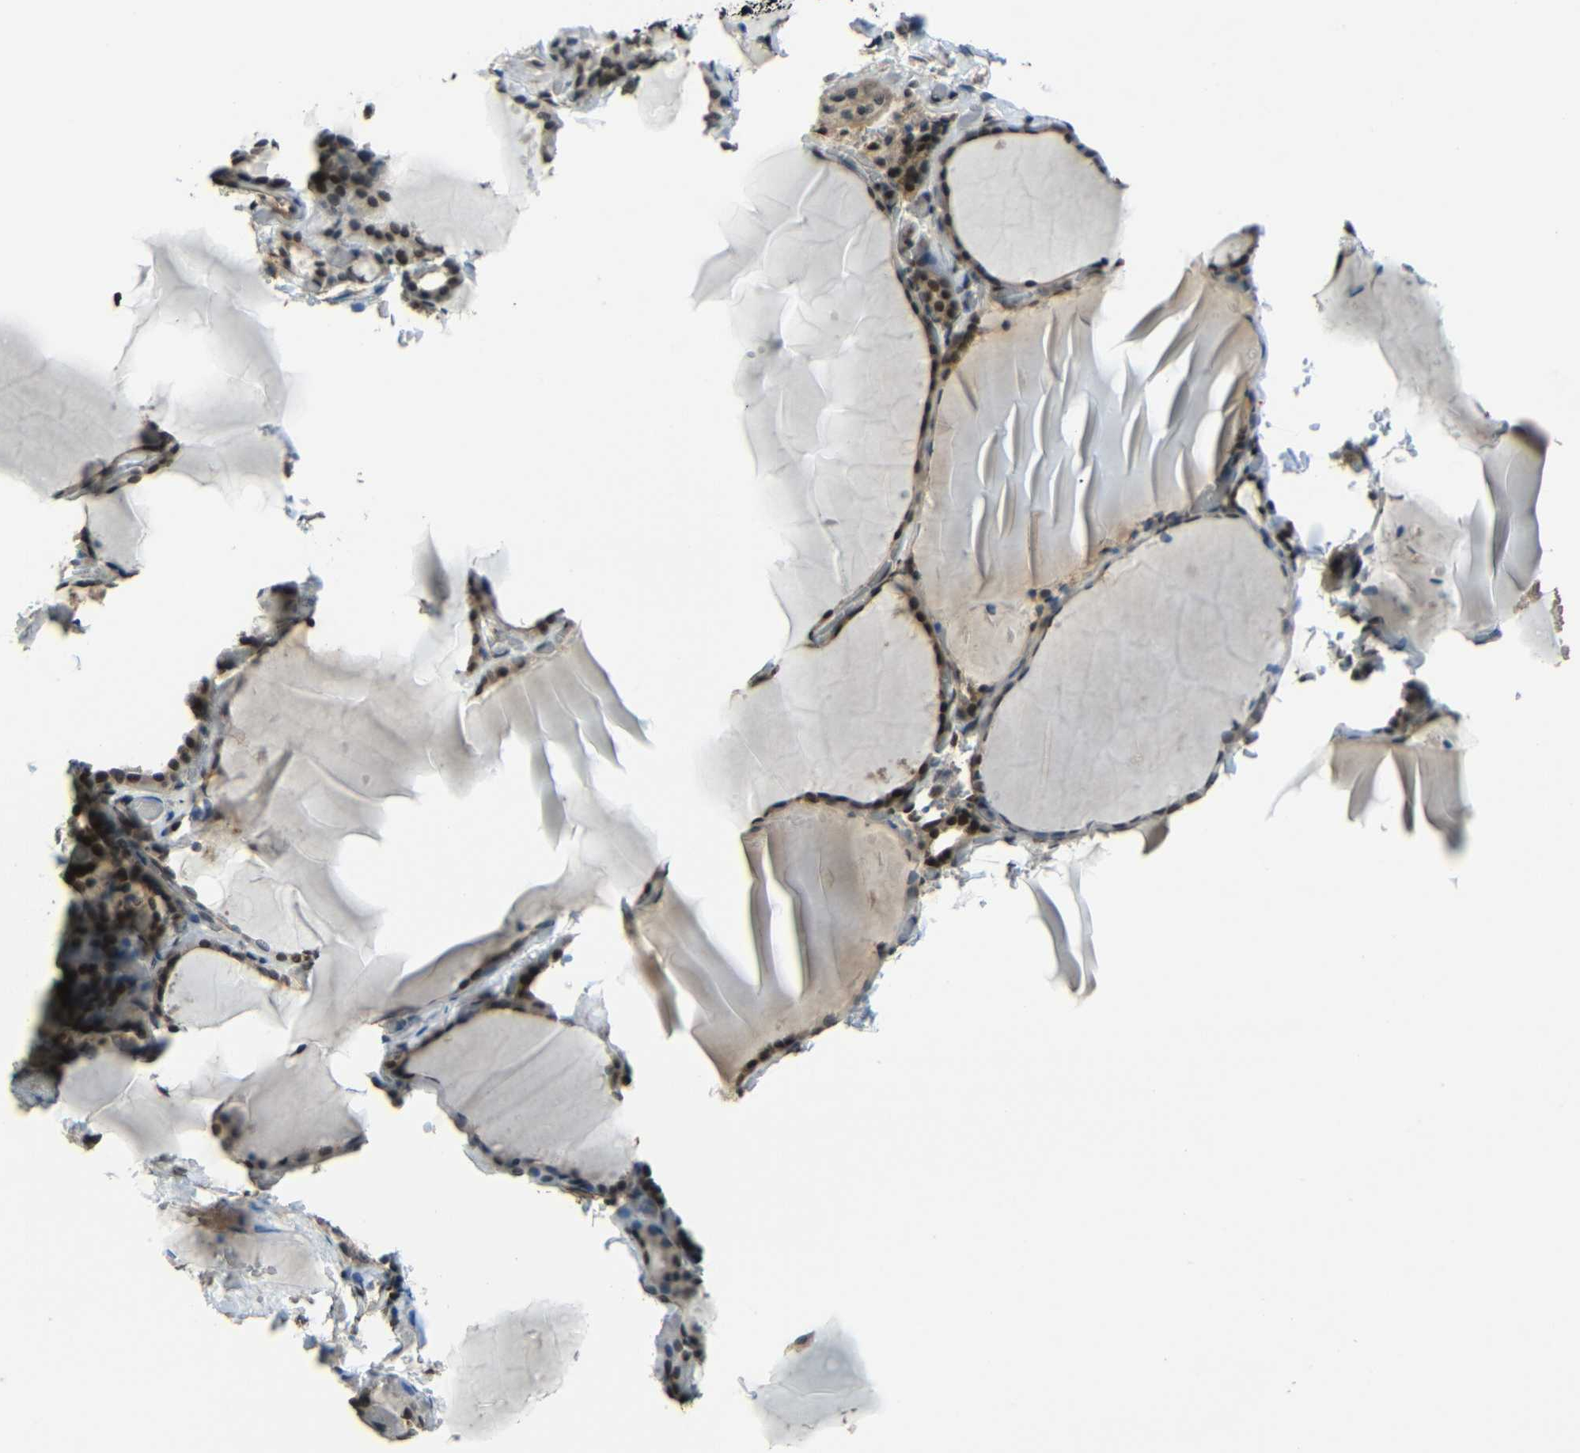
{"staining": {"intensity": "weak", "quantity": ">75%", "location": "cytoplasmic/membranous,nuclear"}, "tissue": "thyroid gland", "cell_type": "Glandular cells", "image_type": "normal", "snomed": [{"axis": "morphology", "description": "Normal tissue, NOS"}, {"axis": "topography", "description": "Thyroid gland"}], "caption": "Approximately >75% of glandular cells in benign human thyroid gland display weak cytoplasmic/membranous,nuclear protein positivity as visualized by brown immunohistochemical staining.", "gene": "PSIP1", "patient": {"sex": "female", "age": 22}}